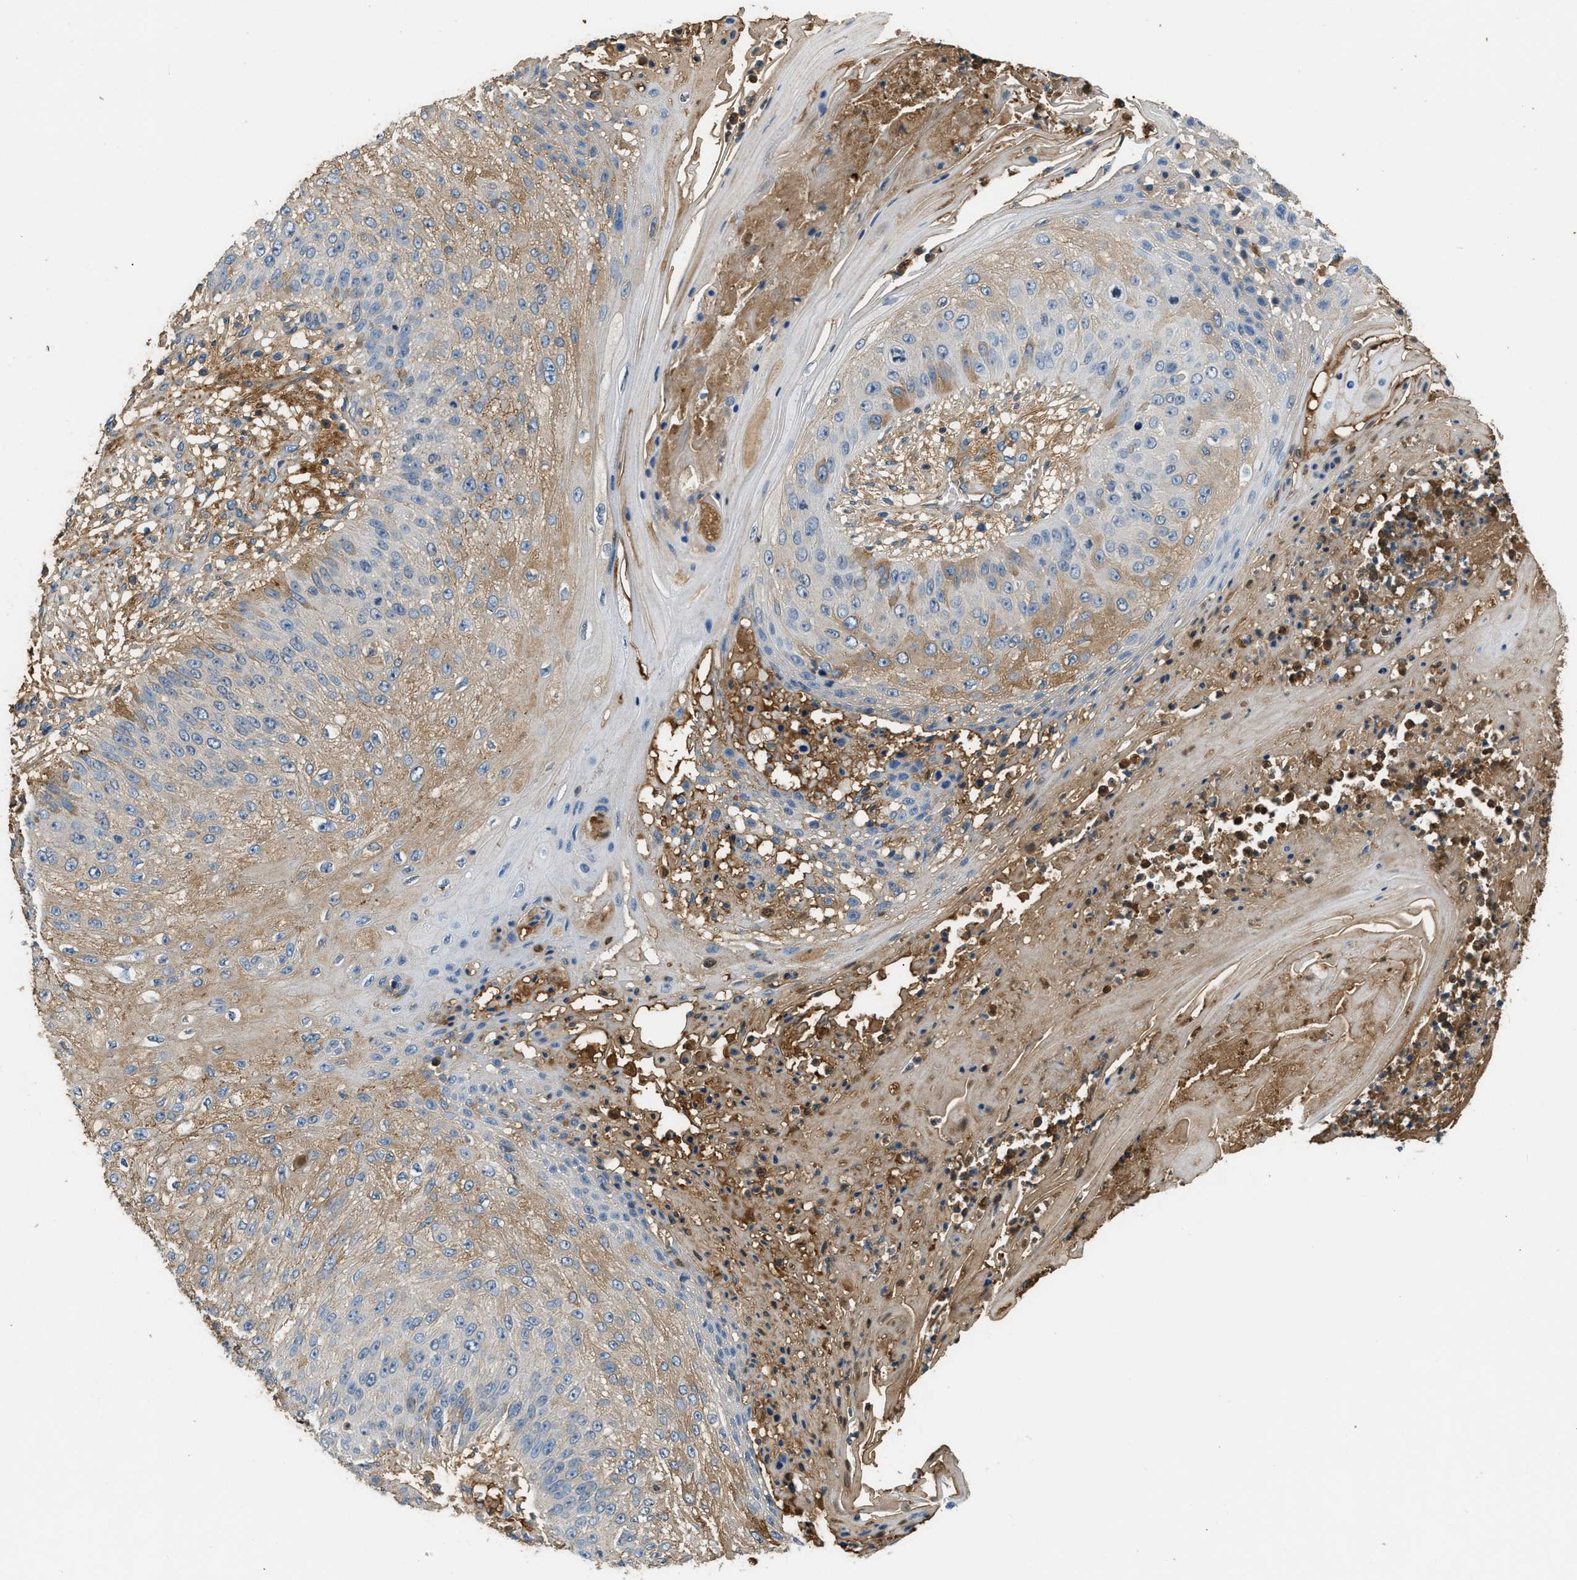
{"staining": {"intensity": "moderate", "quantity": "25%-75%", "location": "cytoplasmic/membranous"}, "tissue": "skin cancer", "cell_type": "Tumor cells", "image_type": "cancer", "snomed": [{"axis": "morphology", "description": "Squamous cell carcinoma, NOS"}, {"axis": "topography", "description": "Skin"}], "caption": "DAB immunohistochemical staining of squamous cell carcinoma (skin) shows moderate cytoplasmic/membranous protein positivity in about 25%-75% of tumor cells. Using DAB (brown) and hematoxylin (blue) stains, captured at high magnification using brightfield microscopy.", "gene": "STC1", "patient": {"sex": "female", "age": 80}}